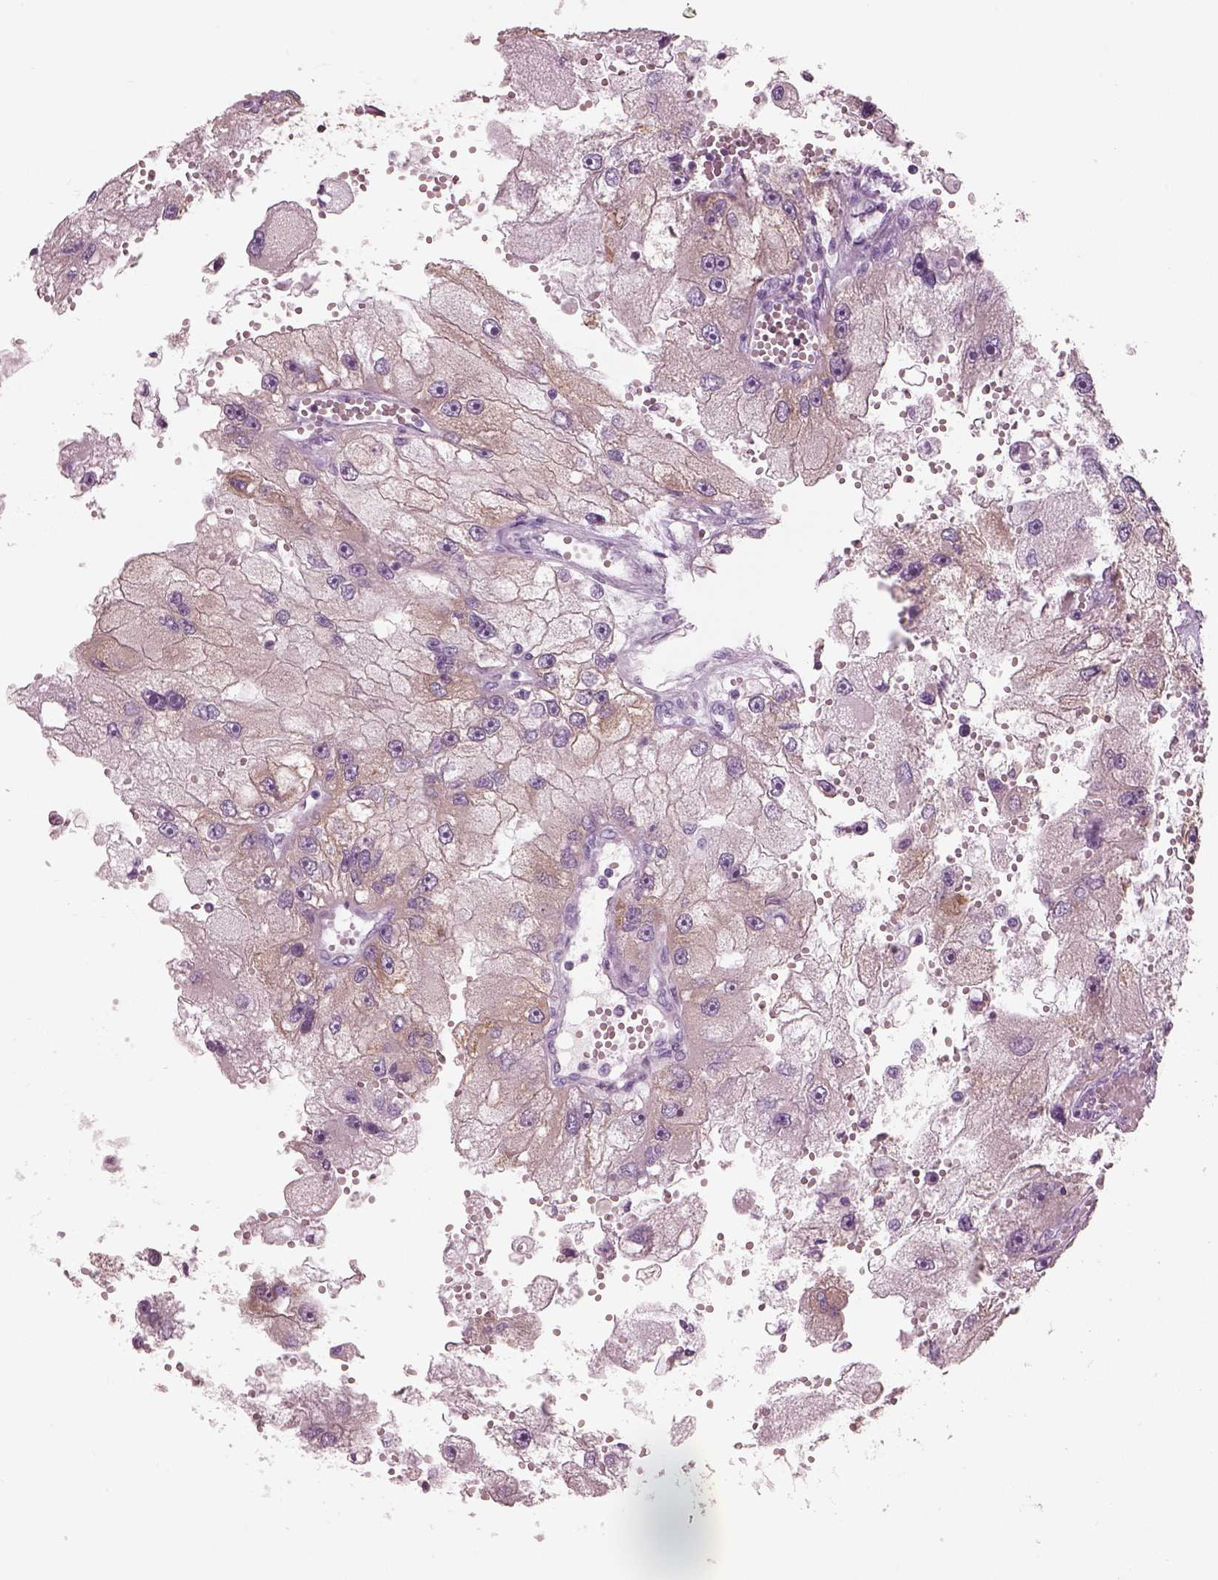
{"staining": {"intensity": "negative", "quantity": "none", "location": "none"}, "tissue": "renal cancer", "cell_type": "Tumor cells", "image_type": "cancer", "snomed": [{"axis": "morphology", "description": "Adenocarcinoma, NOS"}, {"axis": "topography", "description": "Kidney"}], "caption": "This micrograph is of adenocarcinoma (renal) stained with immunohistochemistry to label a protein in brown with the nuclei are counter-stained blue. There is no positivity in tumor cells. Brightfield microscopy of immunohistochemistry stained with DAB (3,3'-diaminobenzidine) (brown) and hematoxylin (blue), captured at high magnification.", "gene": "SLC27A2", "patient": {"sex": "male", "age": 63}}